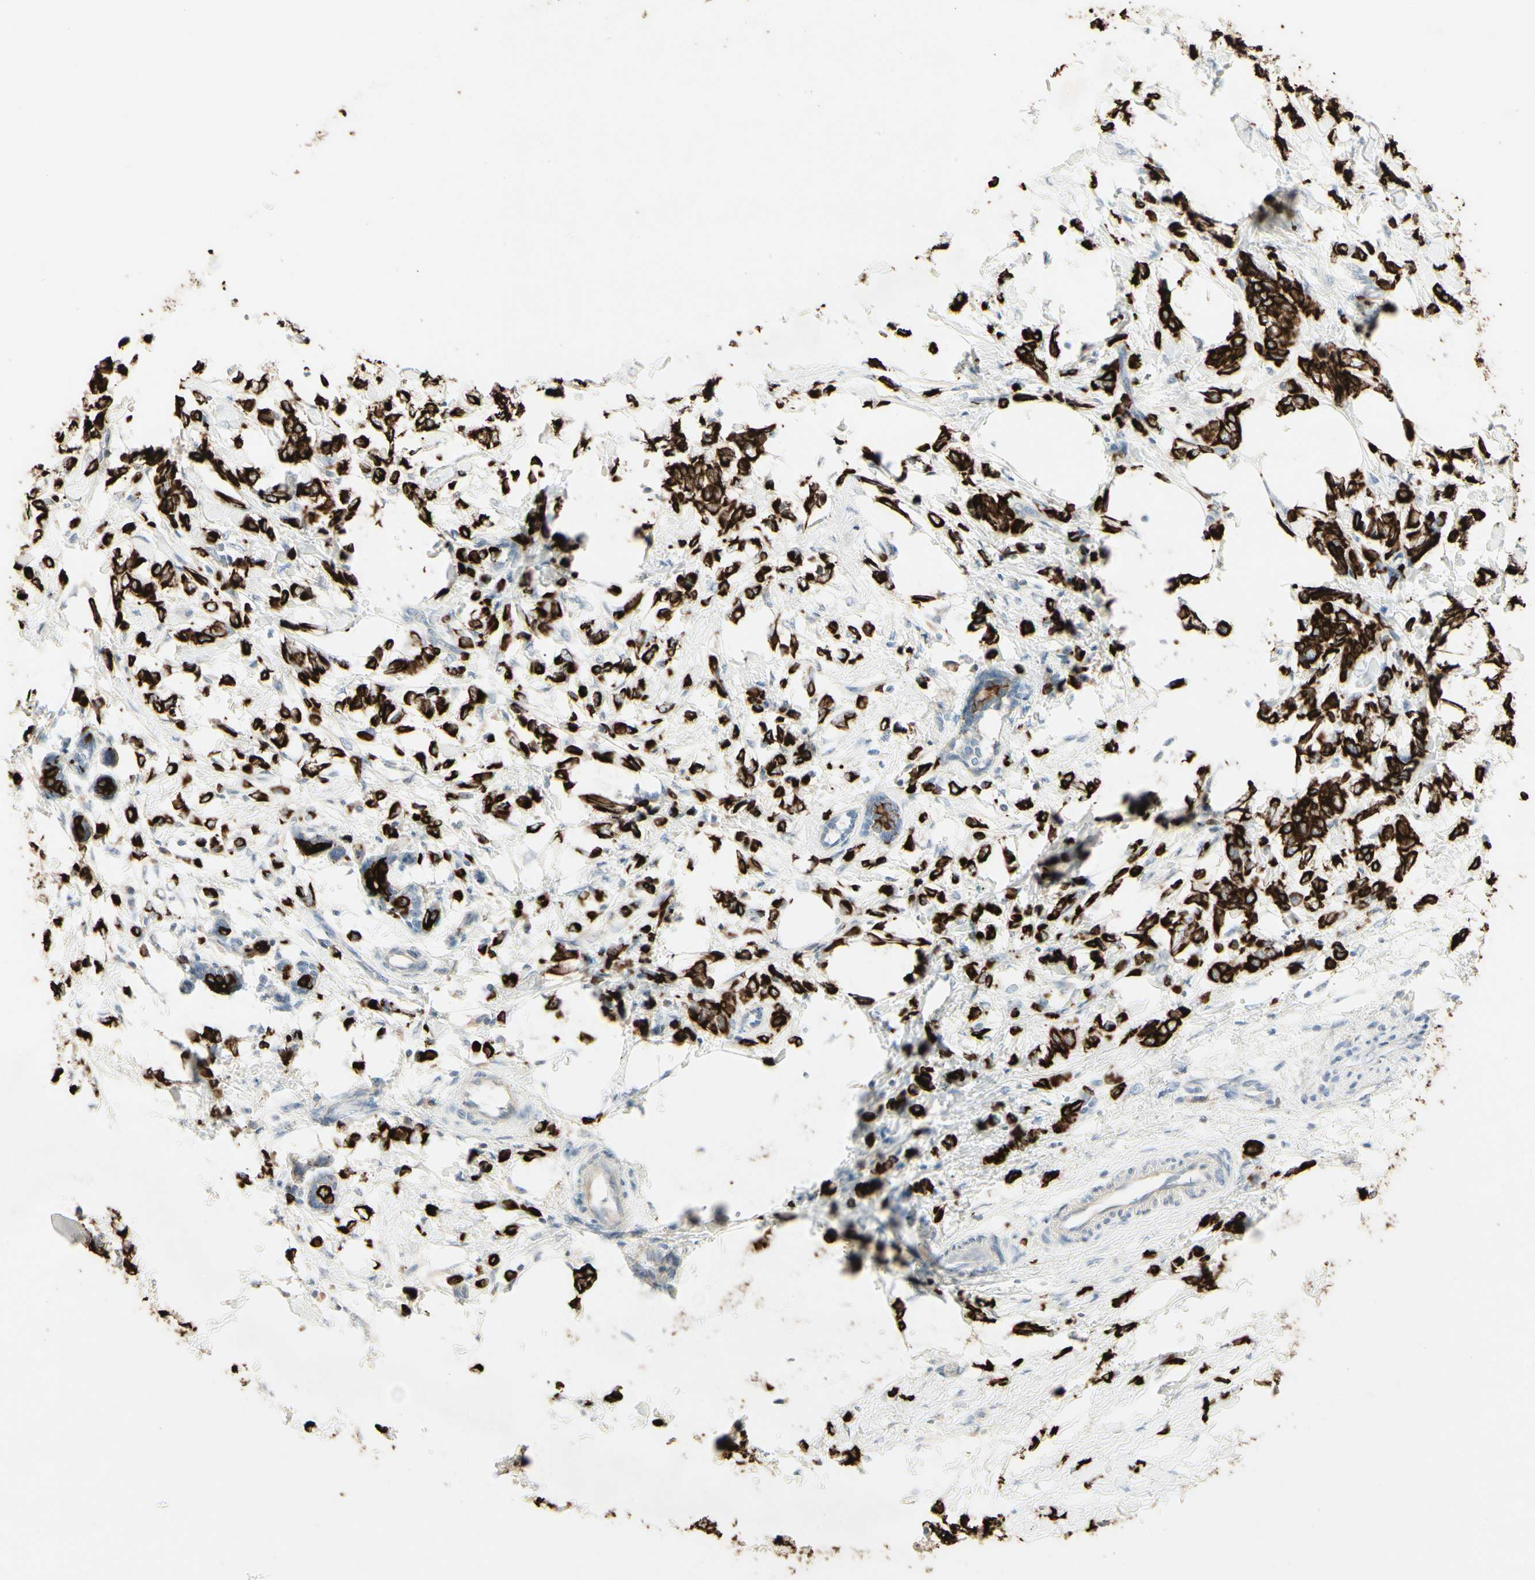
{"staining": {"intensity": "strong", "quantity": ">75%", "location": "cytoplasmic/membranous"}, "tissue": "breast cancer", "cell_type": "Tumor cells", "image_type": "cancer", "snomed": [{"axis": "morphology", "description": "Lobular carcinoma, in situ"}, {"axis": "morphology", "description": "Lobular carcinoma"}, {"axis": "topography", "description": "Breast"}], "caption": "Strong cytoplasmic/membranous expression for a protein is present in about >75% of tumor cells of breast cancer (lobular carcinoma) using immunohistochemistry.", "gene": "SKIL", "patient": {"sex": "female", "age": 41}}